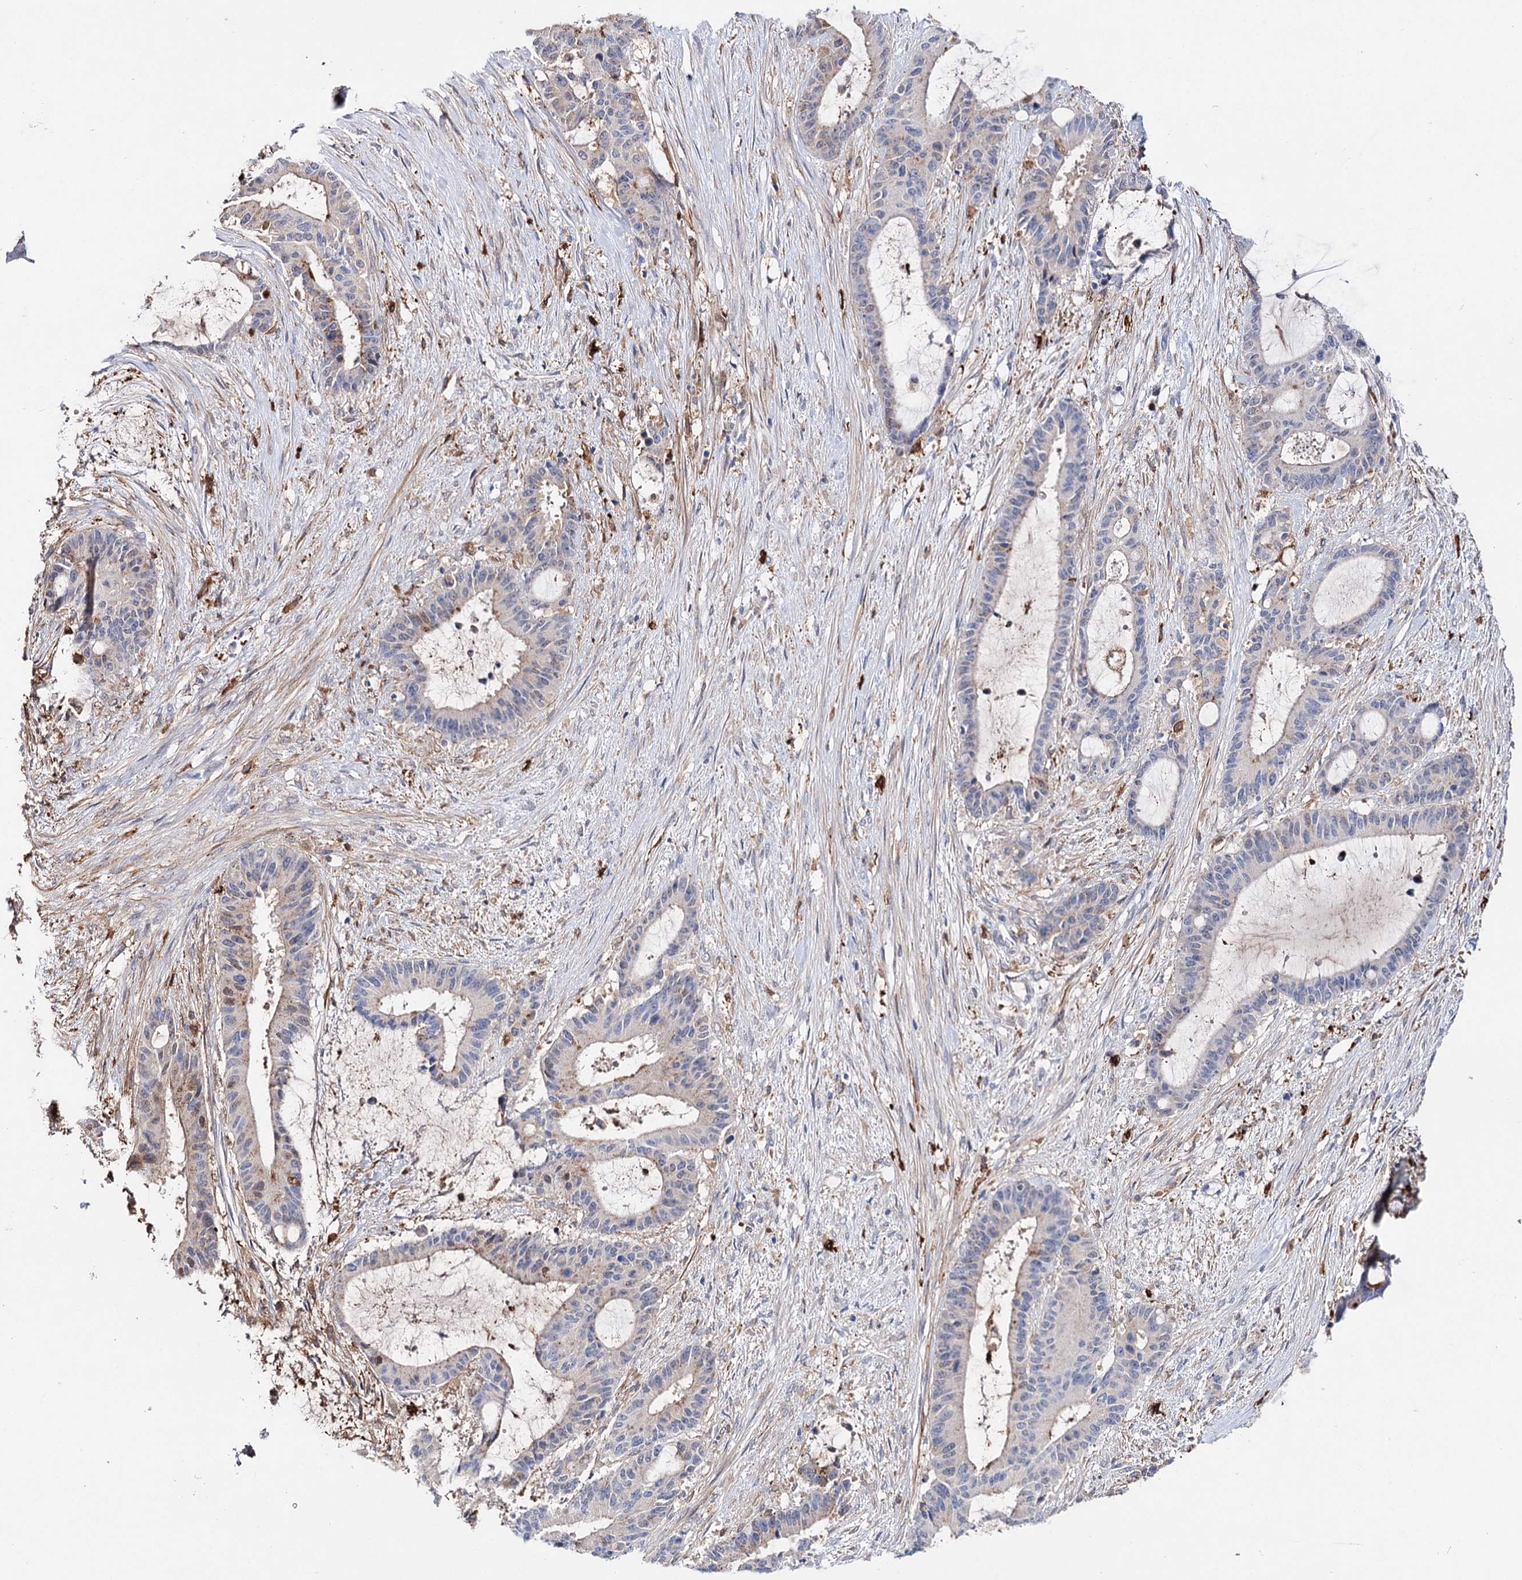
{"staining": {"intensity": "moderate", "quantity": "<25%", "location": "nuclear"}, "tissue": "liver cancer", "cell_type": "Tumor cells", "image_type": "cancer", "snomed": [{"axis": "morphology", "description": "Normal tissue, NOS"}, {"axis": "morphology", "description": "Cholangiocarcinoma"}, {"axis": "topography", "description": "Liver"}, {"axis": "topography", "description": "Peripheral nerve tissue"}], "caption": "Approximately <25% of tumor cells in liver cholangiocarcinoma demonstrate moderate nuclear protein expression as visualized by brown immunohistochemical staining.", "gene": "CFAP46", "patient": {"sex": "female", "age": 73}}